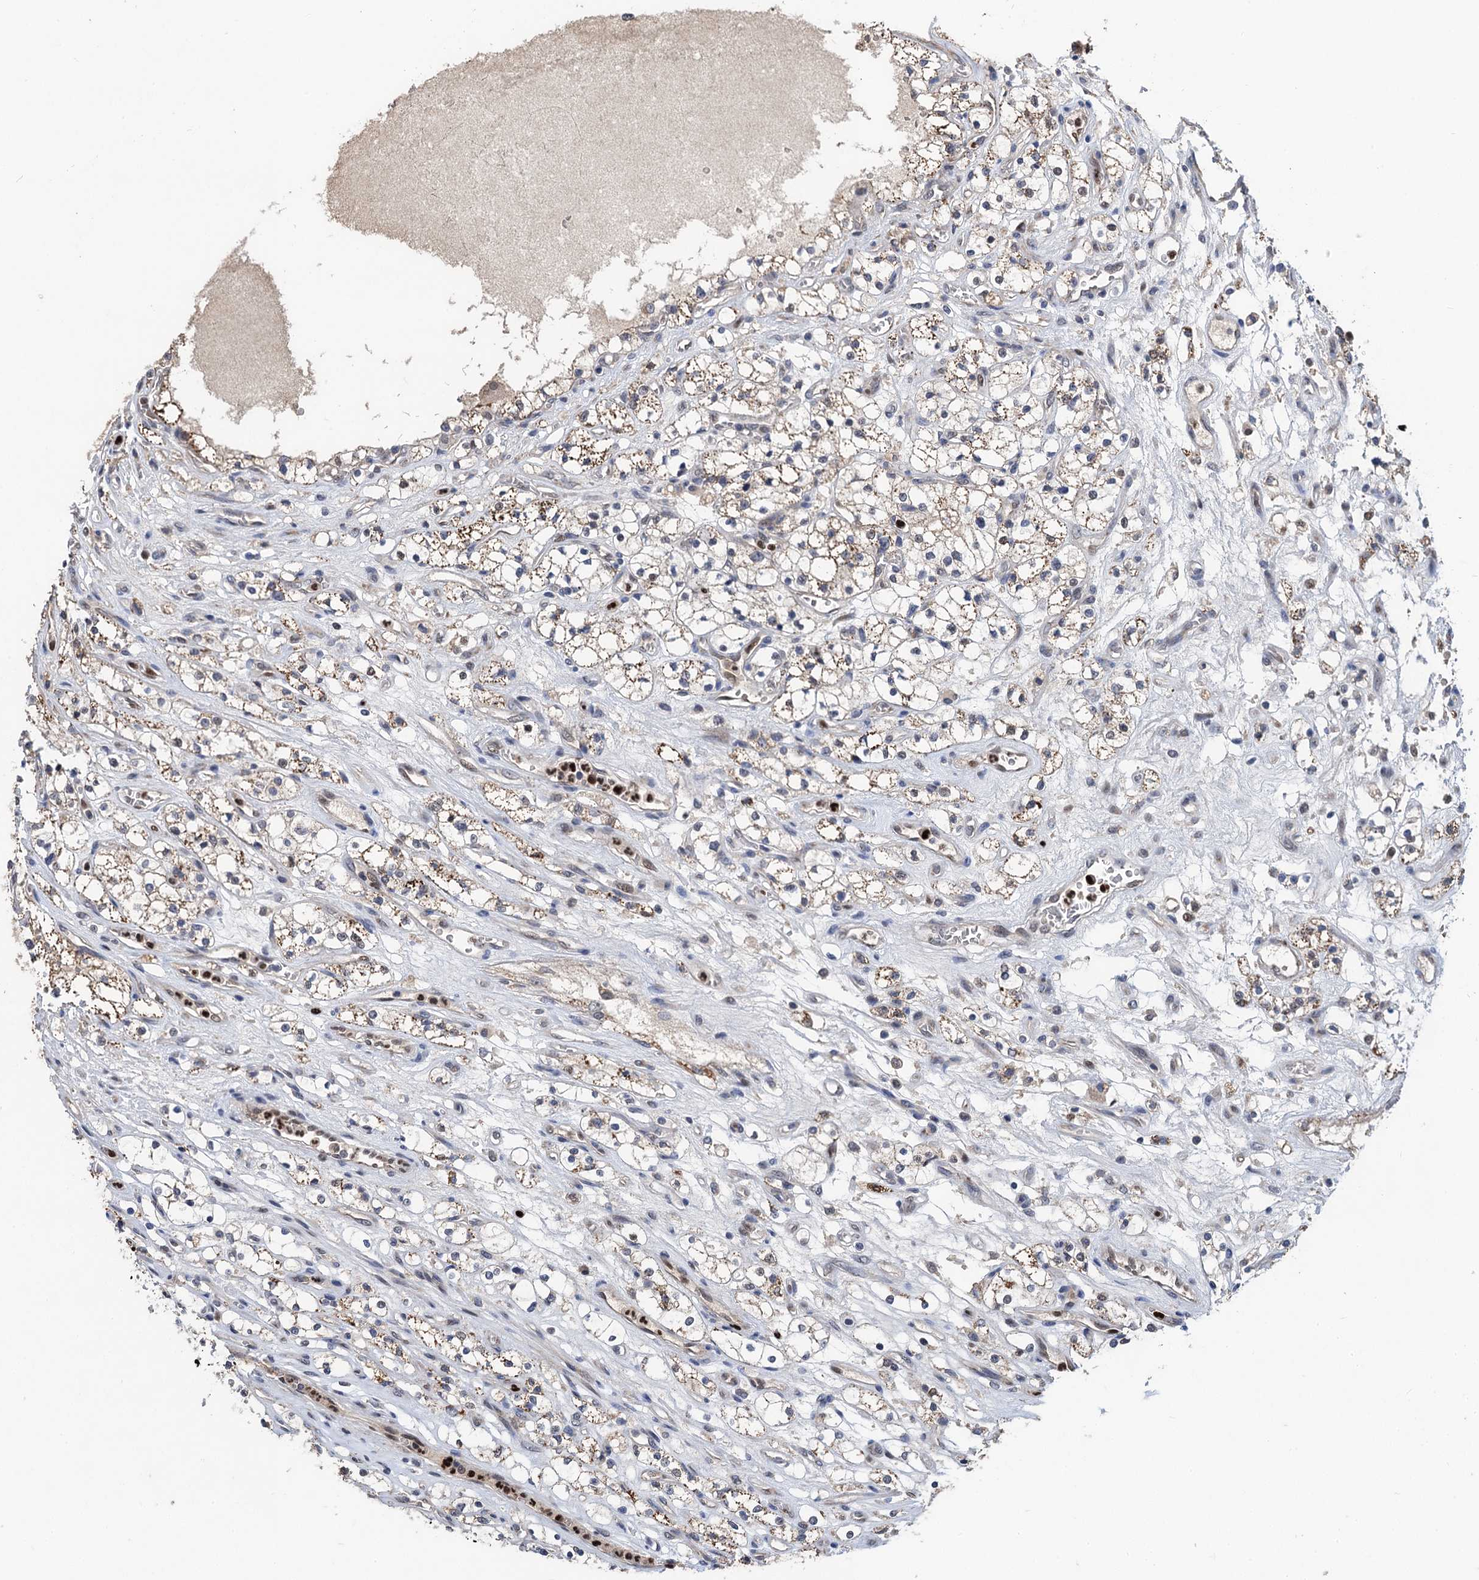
{"staining": {"intensity": "moderate", "quantity": "25%-75%", "location": "cytoplasmic/membranous"}, "tissue": "renal cancer", "cell_type": "Tumor cells", "image_type": "cancer", "snomed": [{"axis": "morphology", "description": "Adenocarcinoma, NOS"}, {"axis": "topography", "description": "Kidney"}], "caption": "Tumor cells reveal medium levels of moderate cytoplasmic/membranous positivity in about 25%-75% of cells in human renal cancer.", "gene": "TSEN34", "patient": {"sex": "female", "age": 69}}